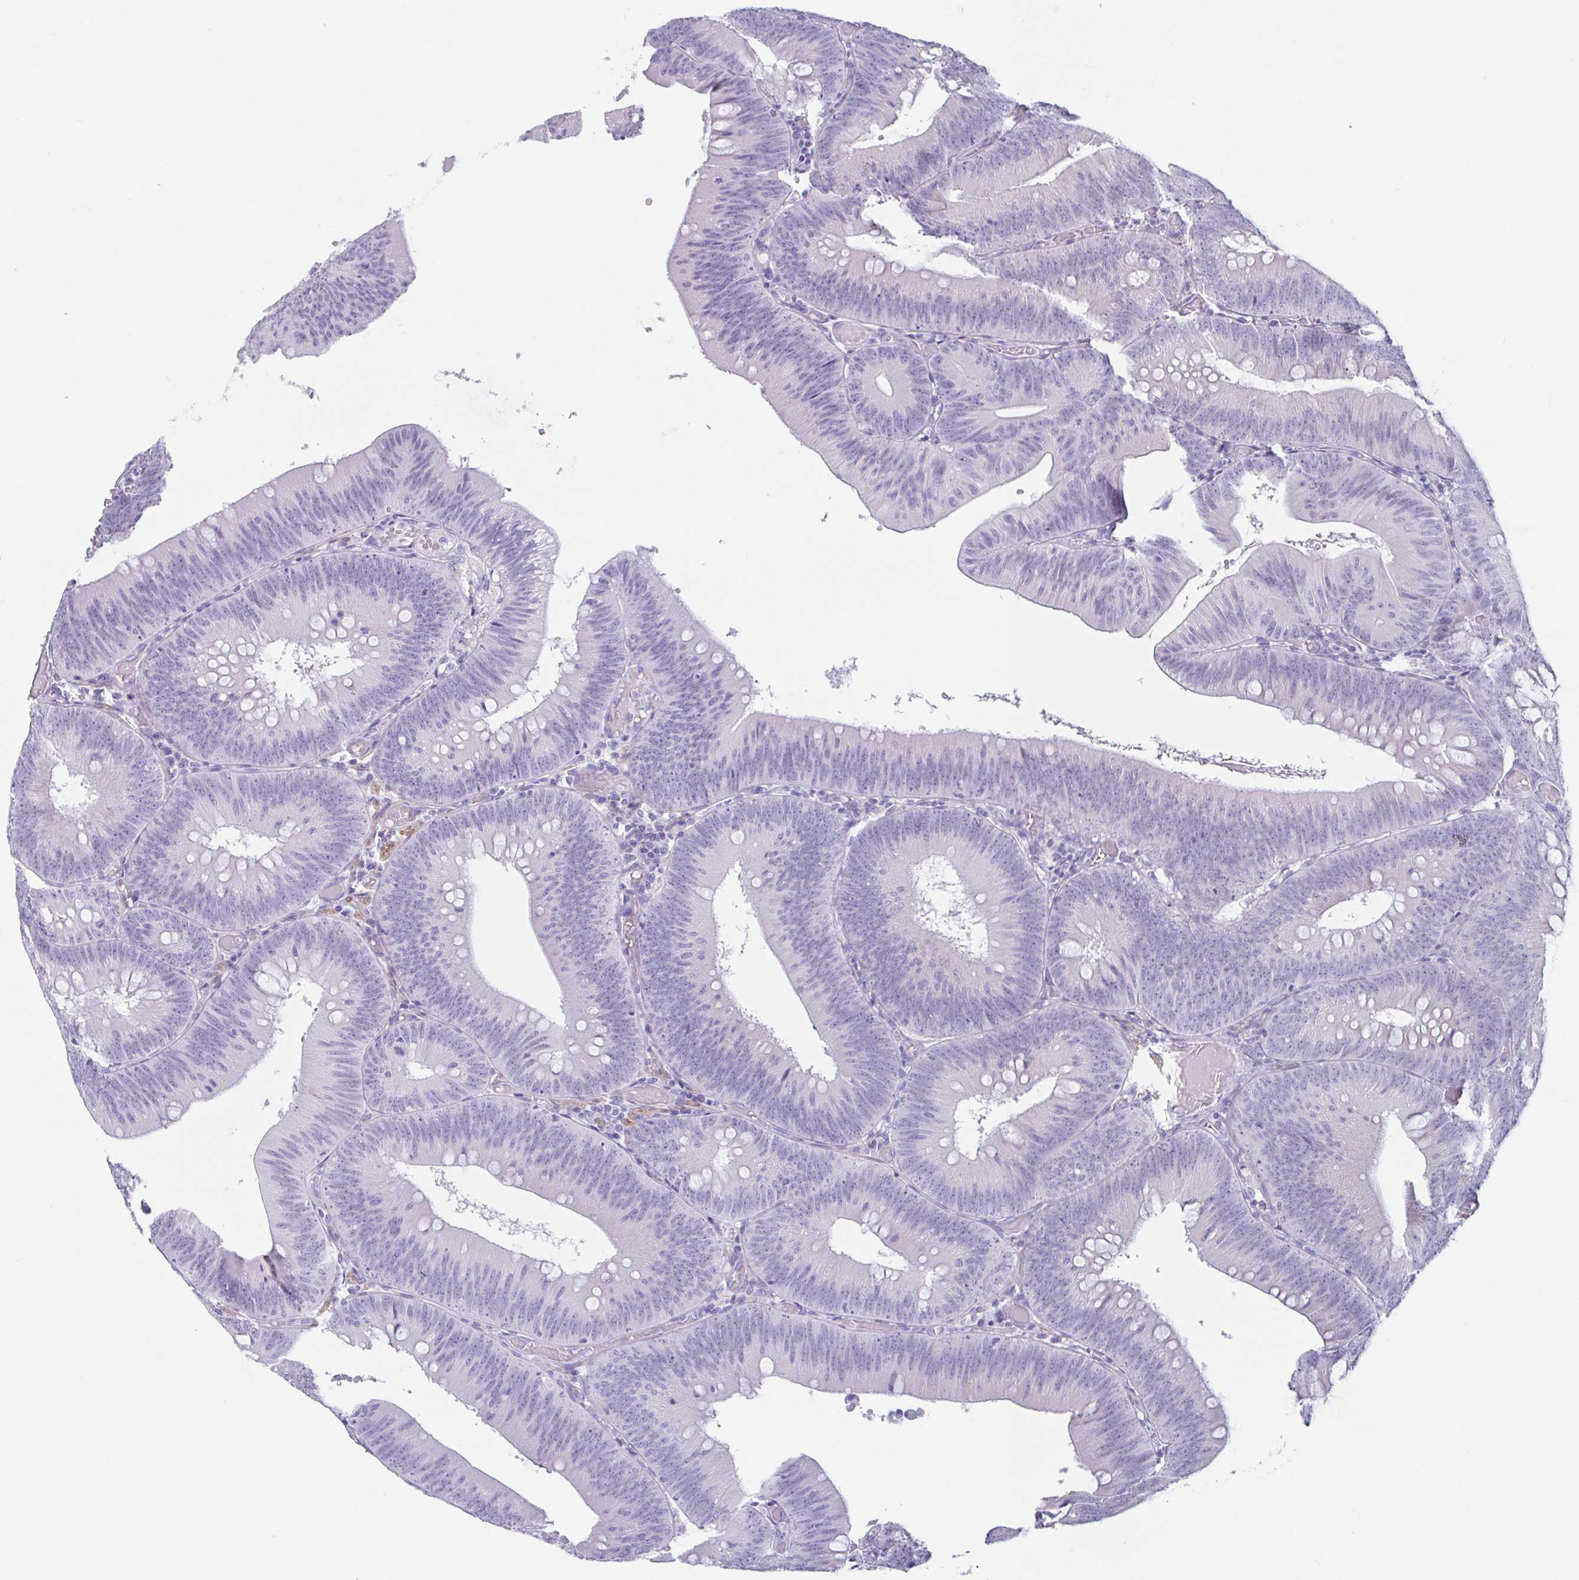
{"staining": {"intensity": "negative", "quantity": "none", "location": "none"}, "tissue": "colorectal cancer", "cell_type": "Tumor cells", "image_type": "cancer", "snomed": [{"axis": "morphology", "description": "Adenocarcinoma, NOS"}, {"axis": "topography", "description": "Colon"}], "caption": "Human adenocarcinoma (colorectal) stained for a protein using immunohistochemistry (IHC) shows no positivity in tumor cells.", "gene": "TAS2R41", "patient": {"sex": "male", "age": 84}}